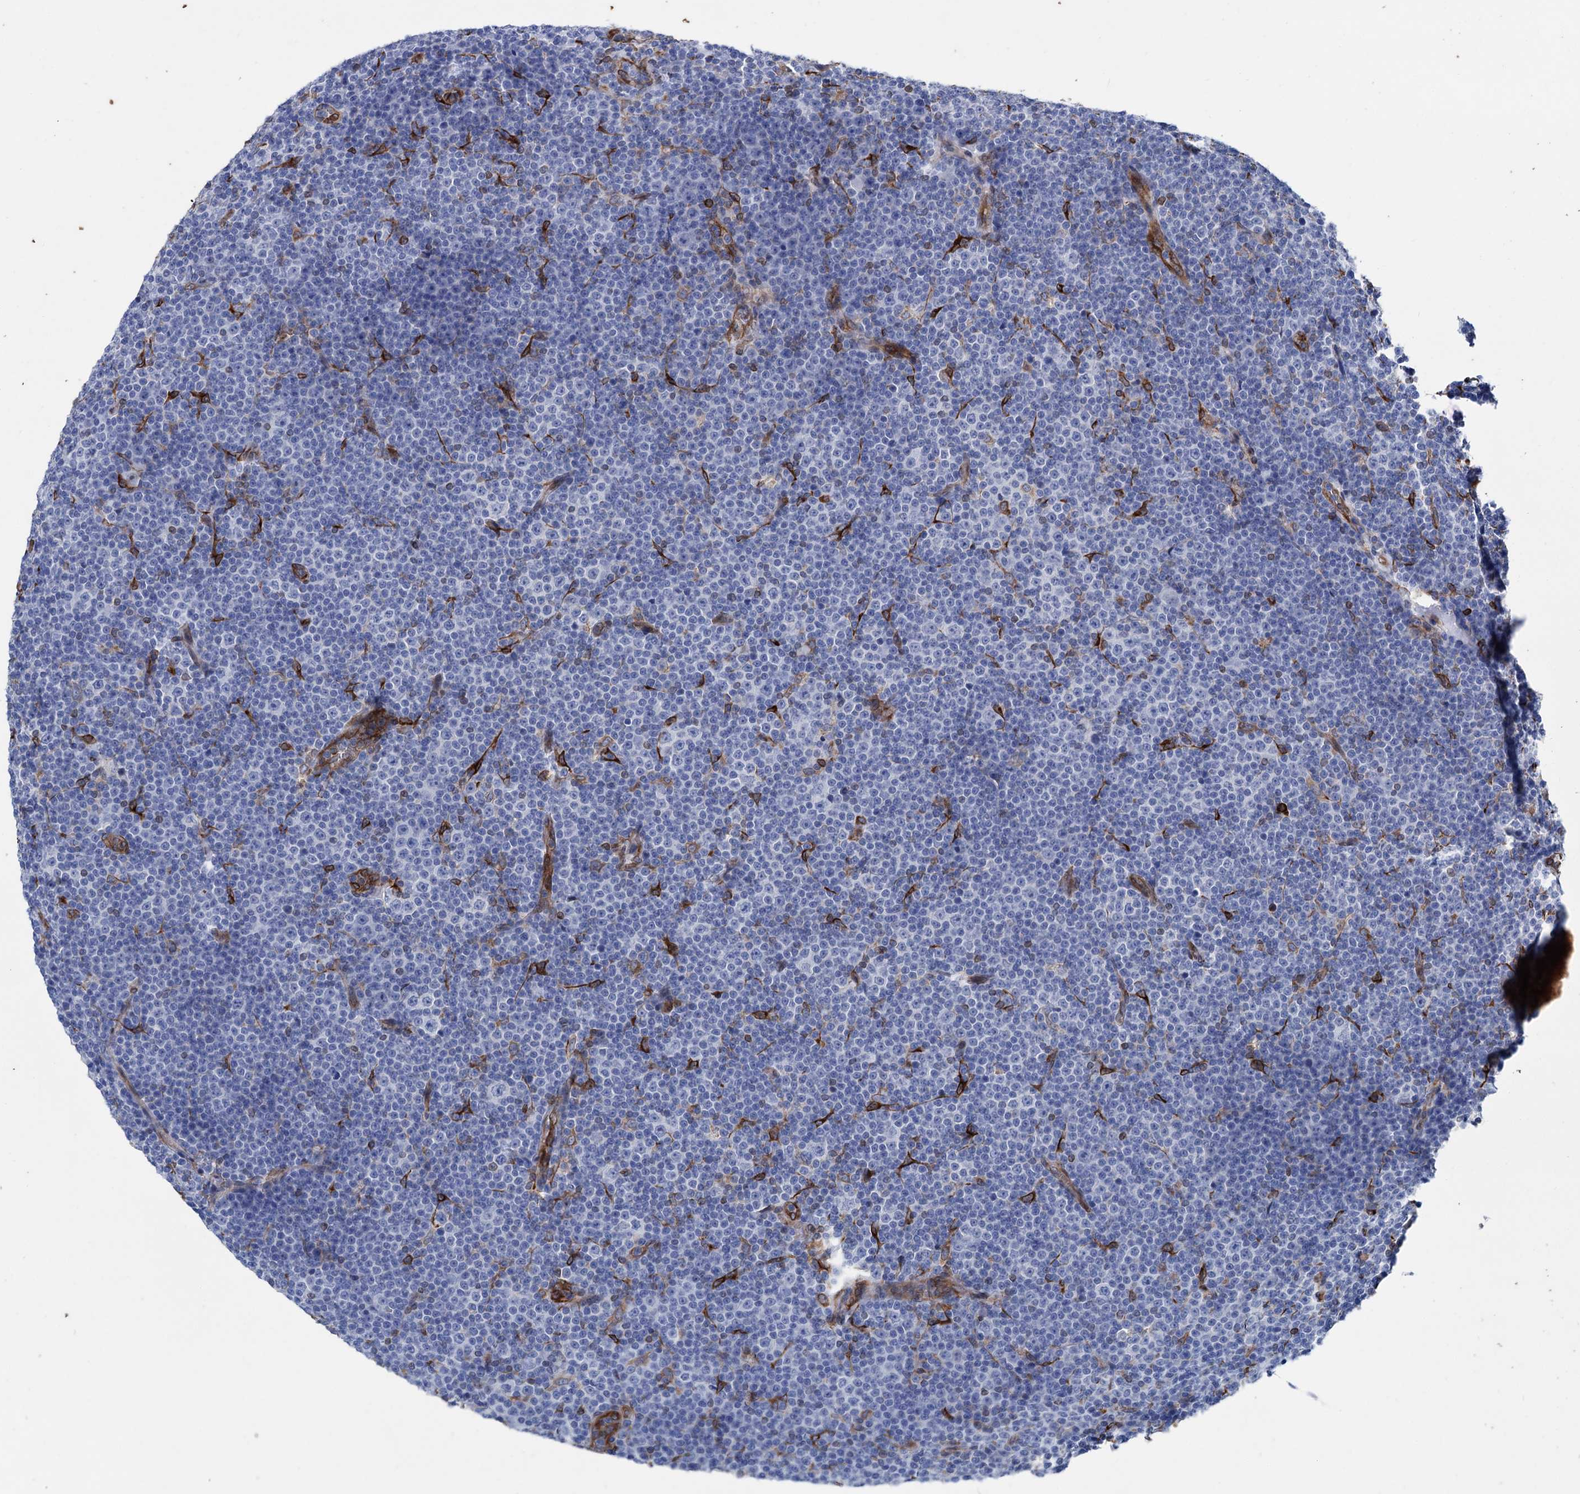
{"staining": {"intensity": "negative", "quantity": "none", "location": "none"}, "tissue": "lymphoma", "cell_type": "Tumor cells", "image_type": "cancer", "snomed": [{"axis": "morphology", "description": "Malignant lymphoma, non-Hodgkin's type, Low grade"}, {"axis": "topography", "description": "Lymph node"}], "caption": "Immunohistochemistry micrograph of neoplastic tissue: low-grade malignant lymphoma, non-Hodgkin's type stained with DAB reveals no significant protein expression in tumor cells. (DAB immunohistochemistry (IHC), high magnification).", "gene": "STING1", "patient": {"sex": "female", "age": 67}}